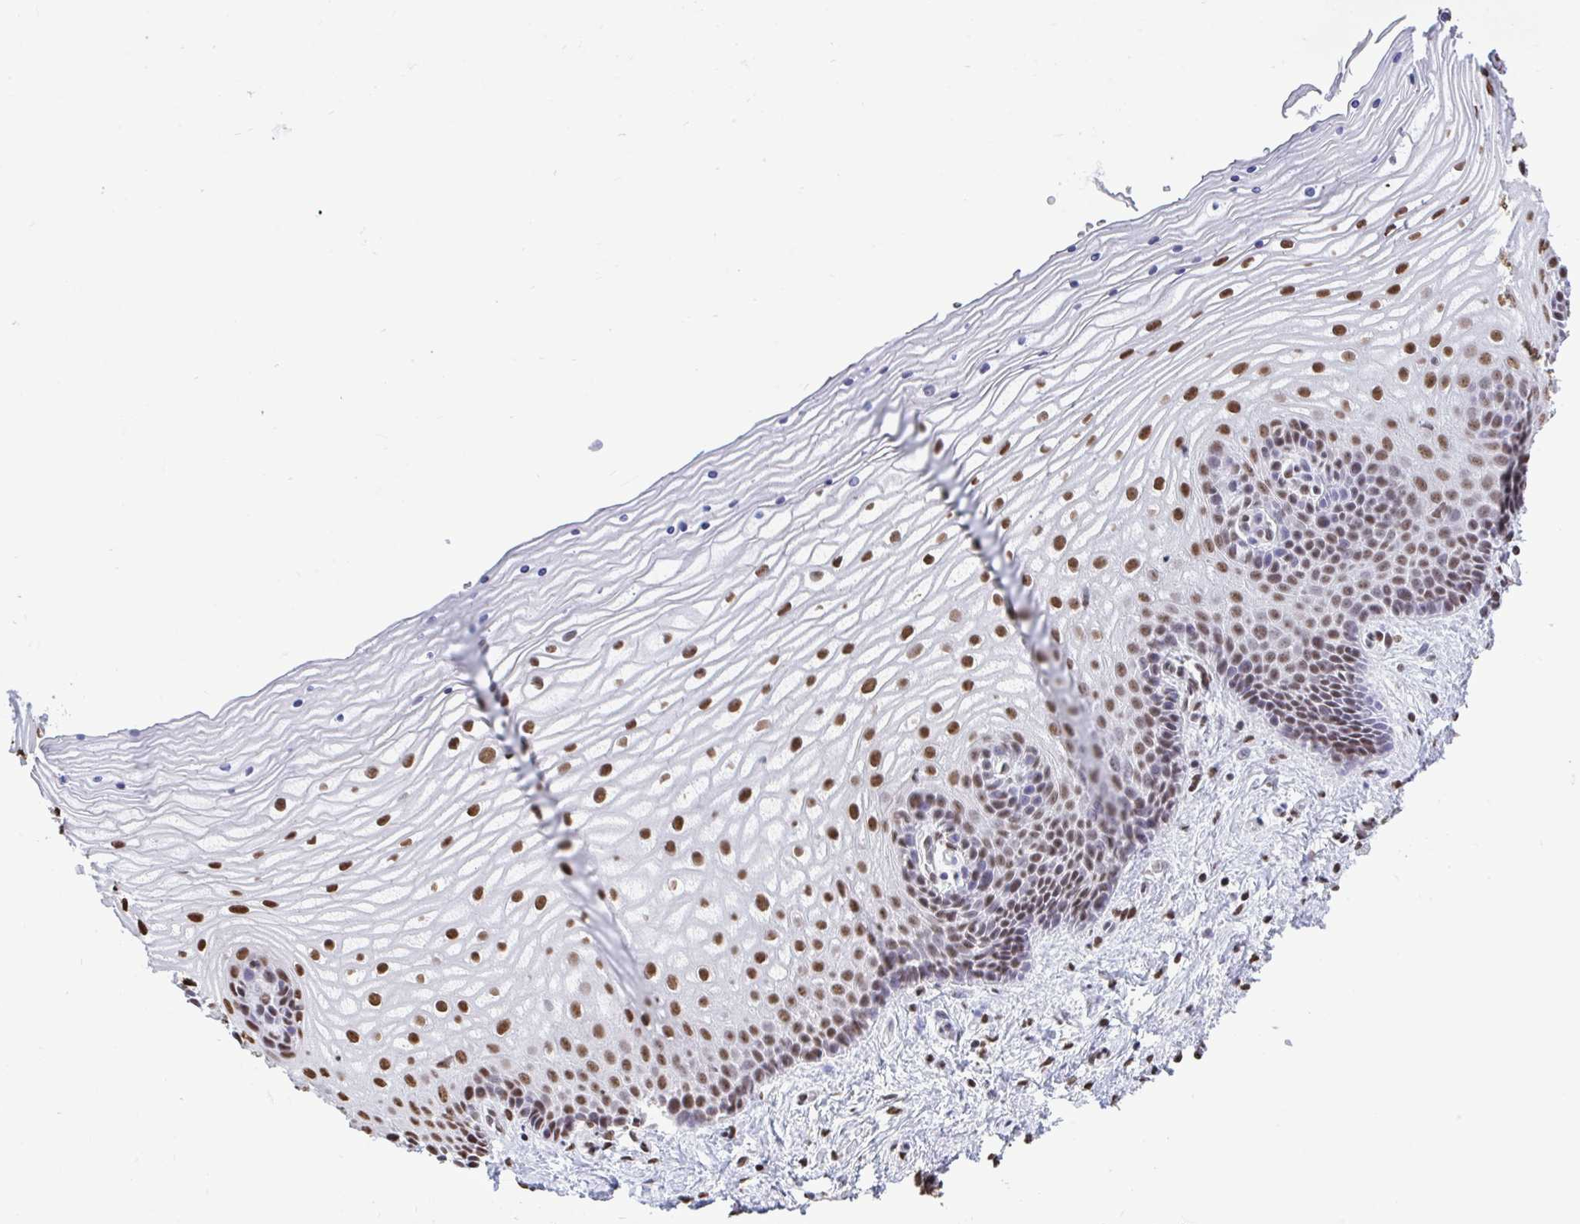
{"staining": {"intensity": "strong", "quantity": ">75%", "location": "nuclear"}, "tissue": "vagina", "cell_type": "Squamous epithelial cells", "image_type": "normal", "snomed": [{"axis": "morphology", "description": "Normal tissue, NOS"}, {"axis": "topography", "description": "Vagina"}], "caption": "The photomicrograph demonstrates immunohistochemical staining of unremarkable vagina. There is strong nuclear positivity is seen in about >75% of squamous epithelial cells.", "gene": "HNRNPDL", "patient": {"sex": "female", "age": 45}}